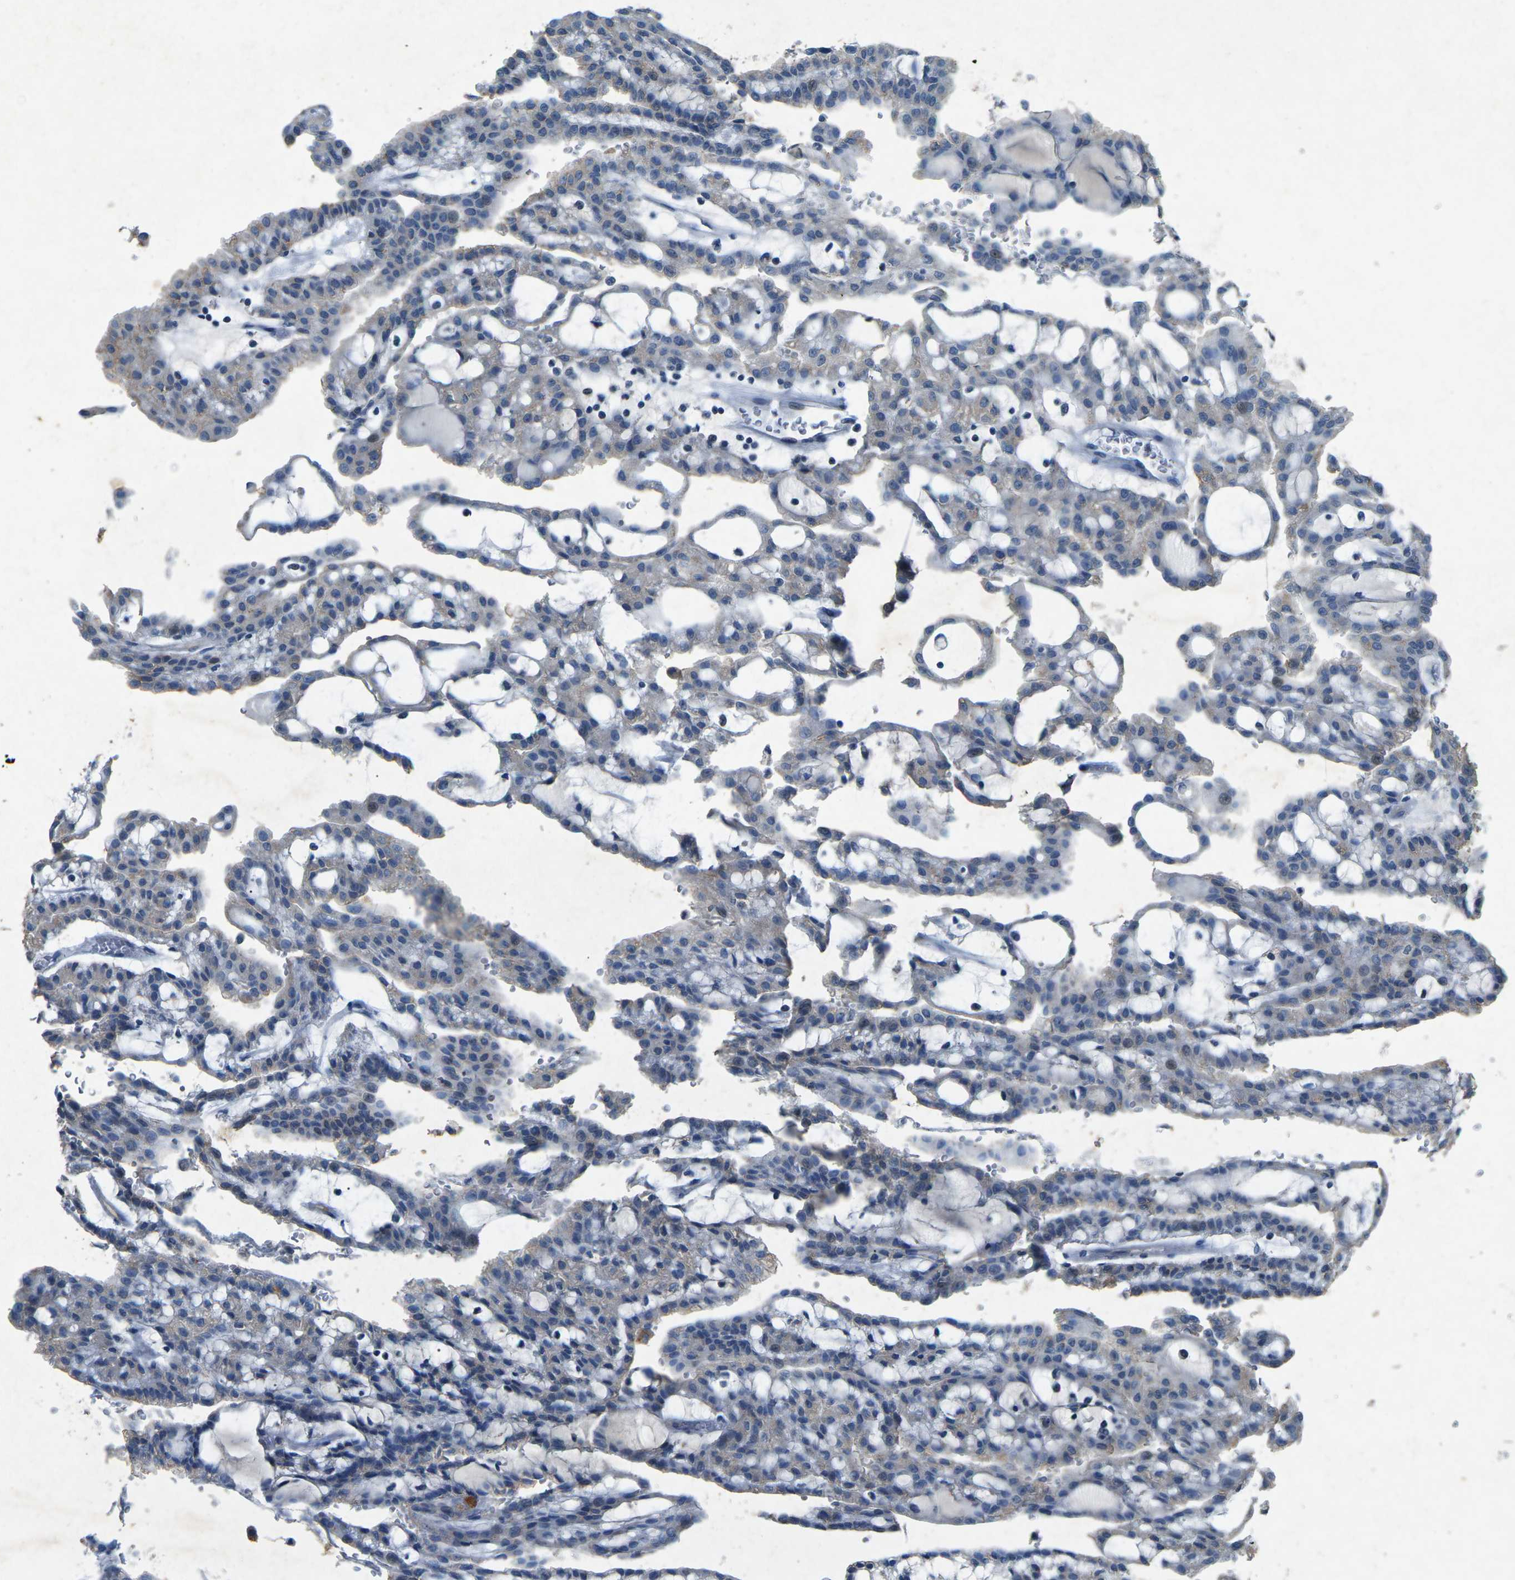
{"staining": {"intensity": "weak", "quantity": "25%-75%", "location": "cytoplasmic/membranous"}, "tissue": "renal cancer", "cell_type": "Tumor cells", "image_type": "cancer", "snomed": [{"axis": "morphology", "description": "Adenocarcinoma, NOS"}, {"axis": "topography", "description": "Kidney"}], "caption": "The immunohistochemical stain labels weak cytoplasmic/membranous staining in tumor cells of renal cancer (adenocarcinoma) tissue.", "gene": "PLG", "patient": {"sex": "male", "age": 63}}